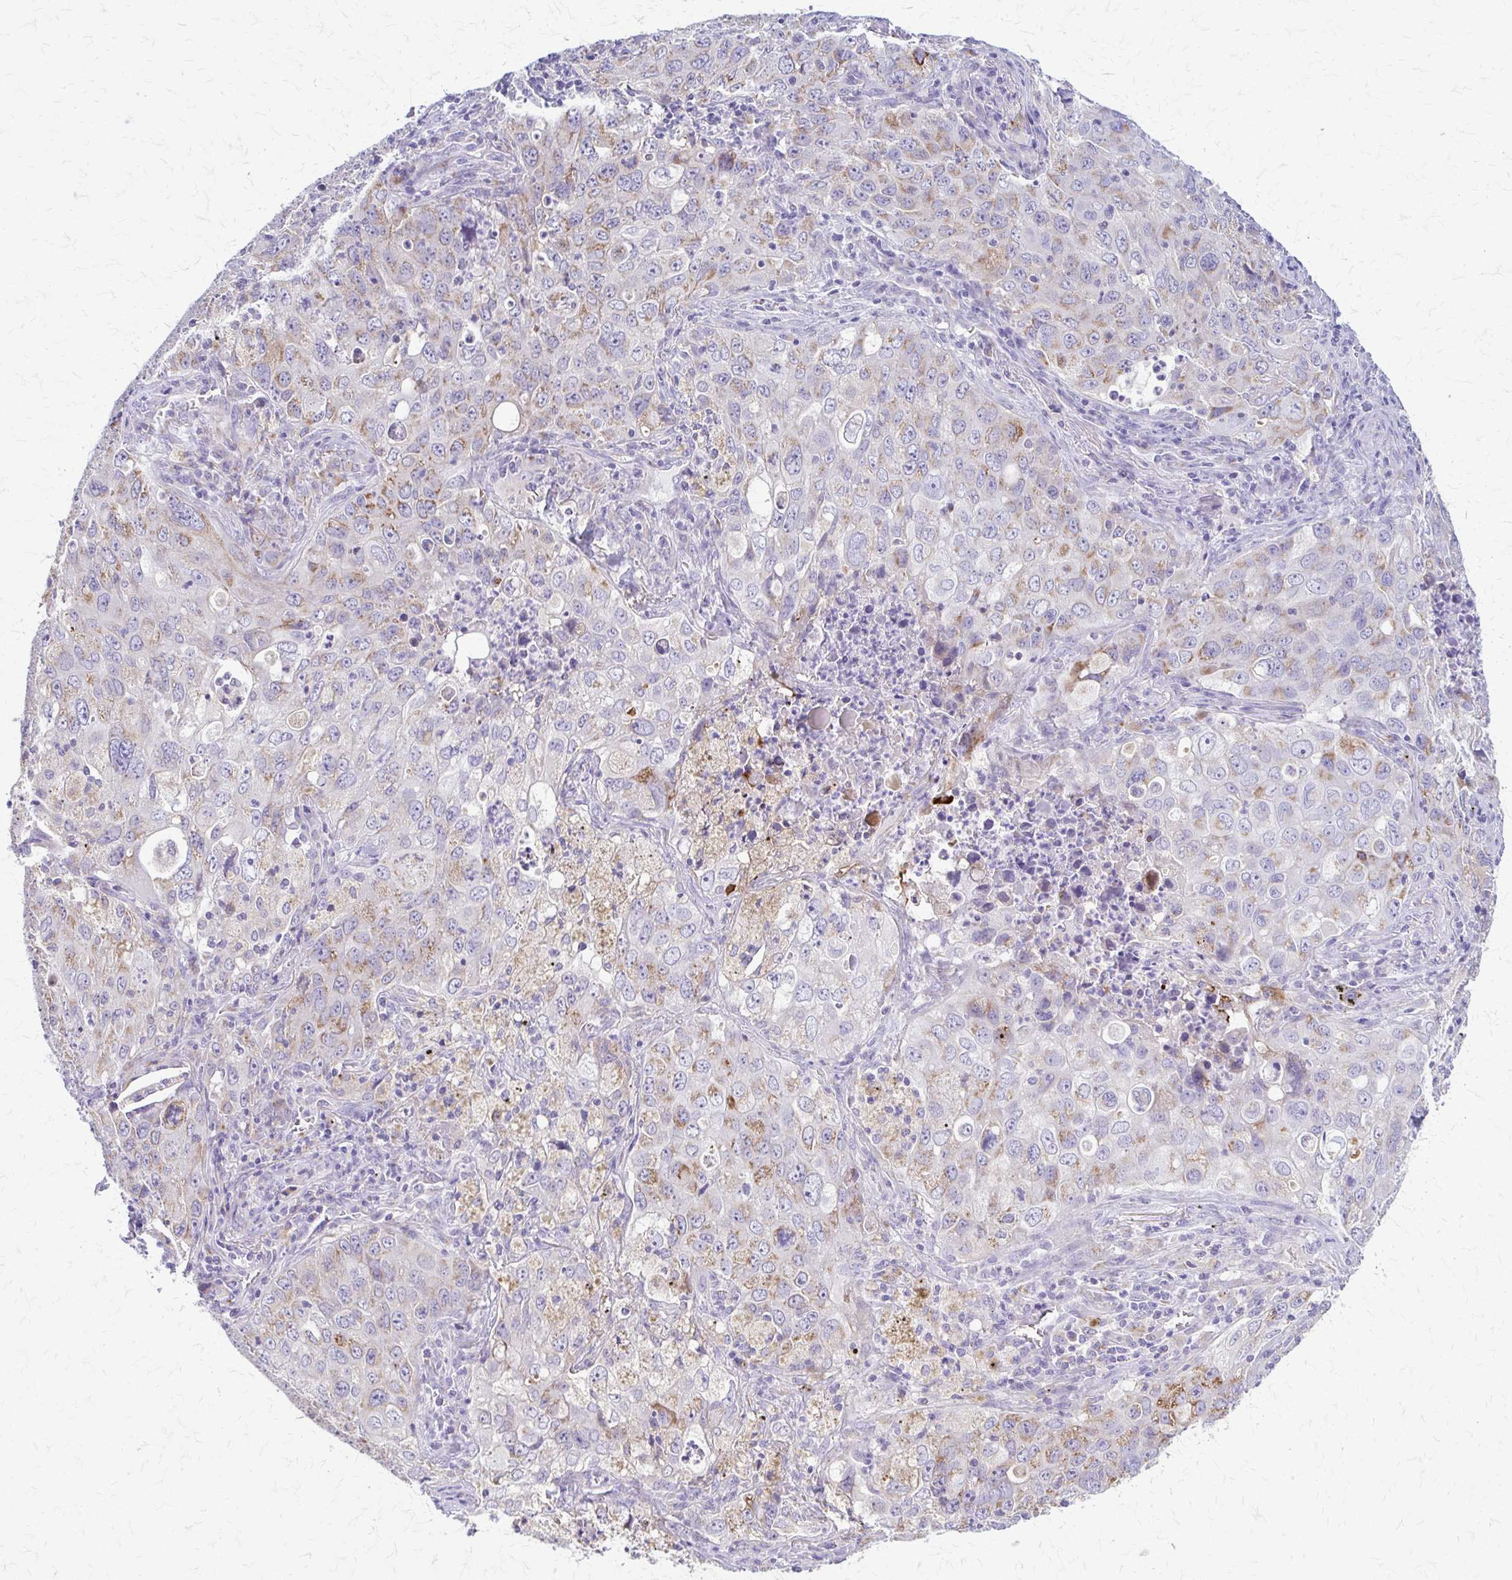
{"staining": {"intensity": "weak", "quantity": "<25%", "location": "cytoplasmic/membranous"}, "tissue": "lung cancer", "cell_type": "Tumor cells", "image_type": "cancer", "snomed": [{"axis": "morphology", "description": "Adenocarcinoma, NOS"}, {"axis": "morphology", "description": "Adenocarcinoma, metastatic, NOS"}, {"axis": "topography", "description": "Lymph node"}, {"axis": "topography", "description": "Lung"}], "caption": "Immunohistochemistry image of adenocarcinoma (lung) stained for a protein (brown), which exhibits no expression in tumor cells. (DAB IHC, high magnification).", "gene": "SAMD13", "patient": {"sex": "female", "age": 42}}